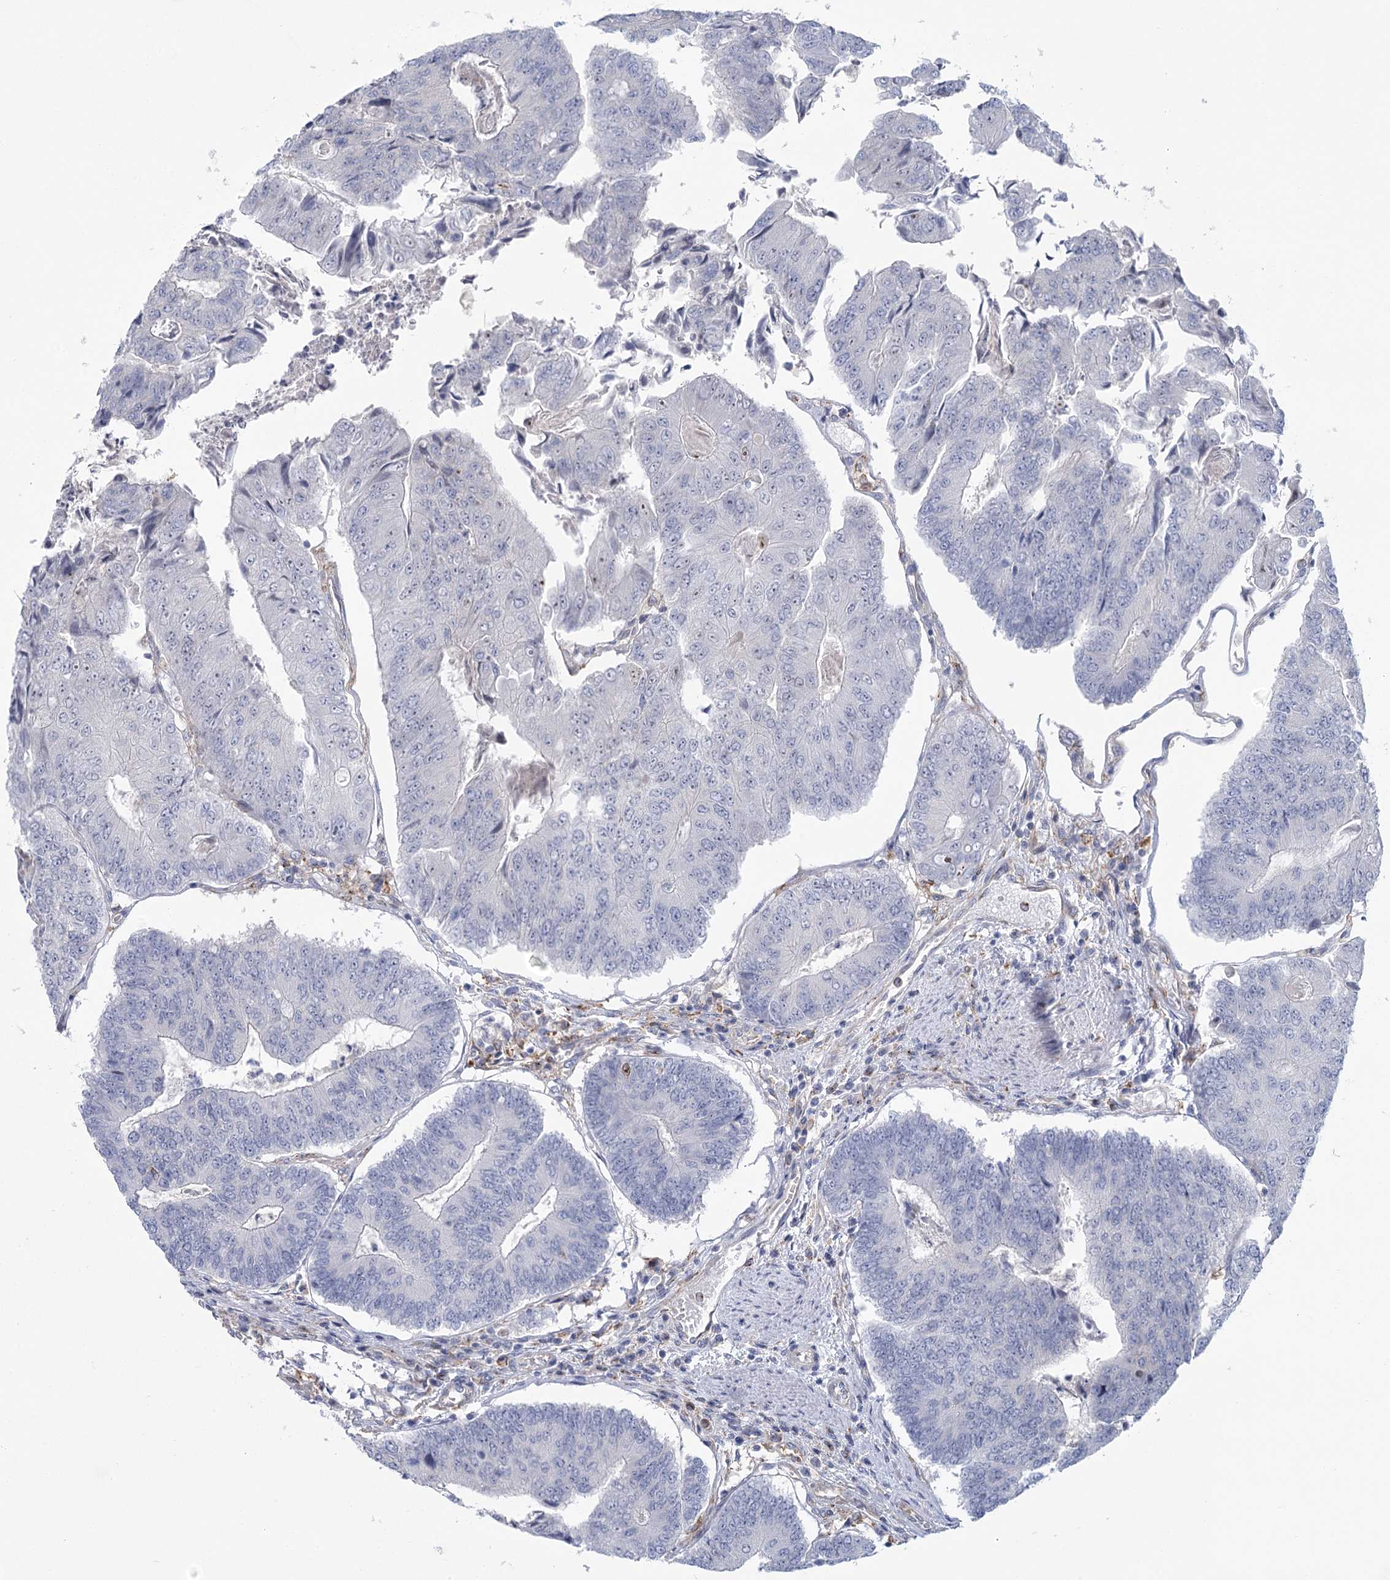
{"staining": {"intensity": "negative", "quantity": "none", "location": "none"}, "tissue": "colorectal cancer", "cell_type": "Tumor cells", "image_type": "cancer", "snomed": [{"axis": "morphology", "description": "Adenocarcinoma, NOS"}, {"axis": "topography", "description": "Colon"}], "caption": "Immunohistochemical staining of colorectal cancer shows no significant staining in tumor cells.", "gene": "CCDC88A", "patient": {"sex": "female", "age": 67}}